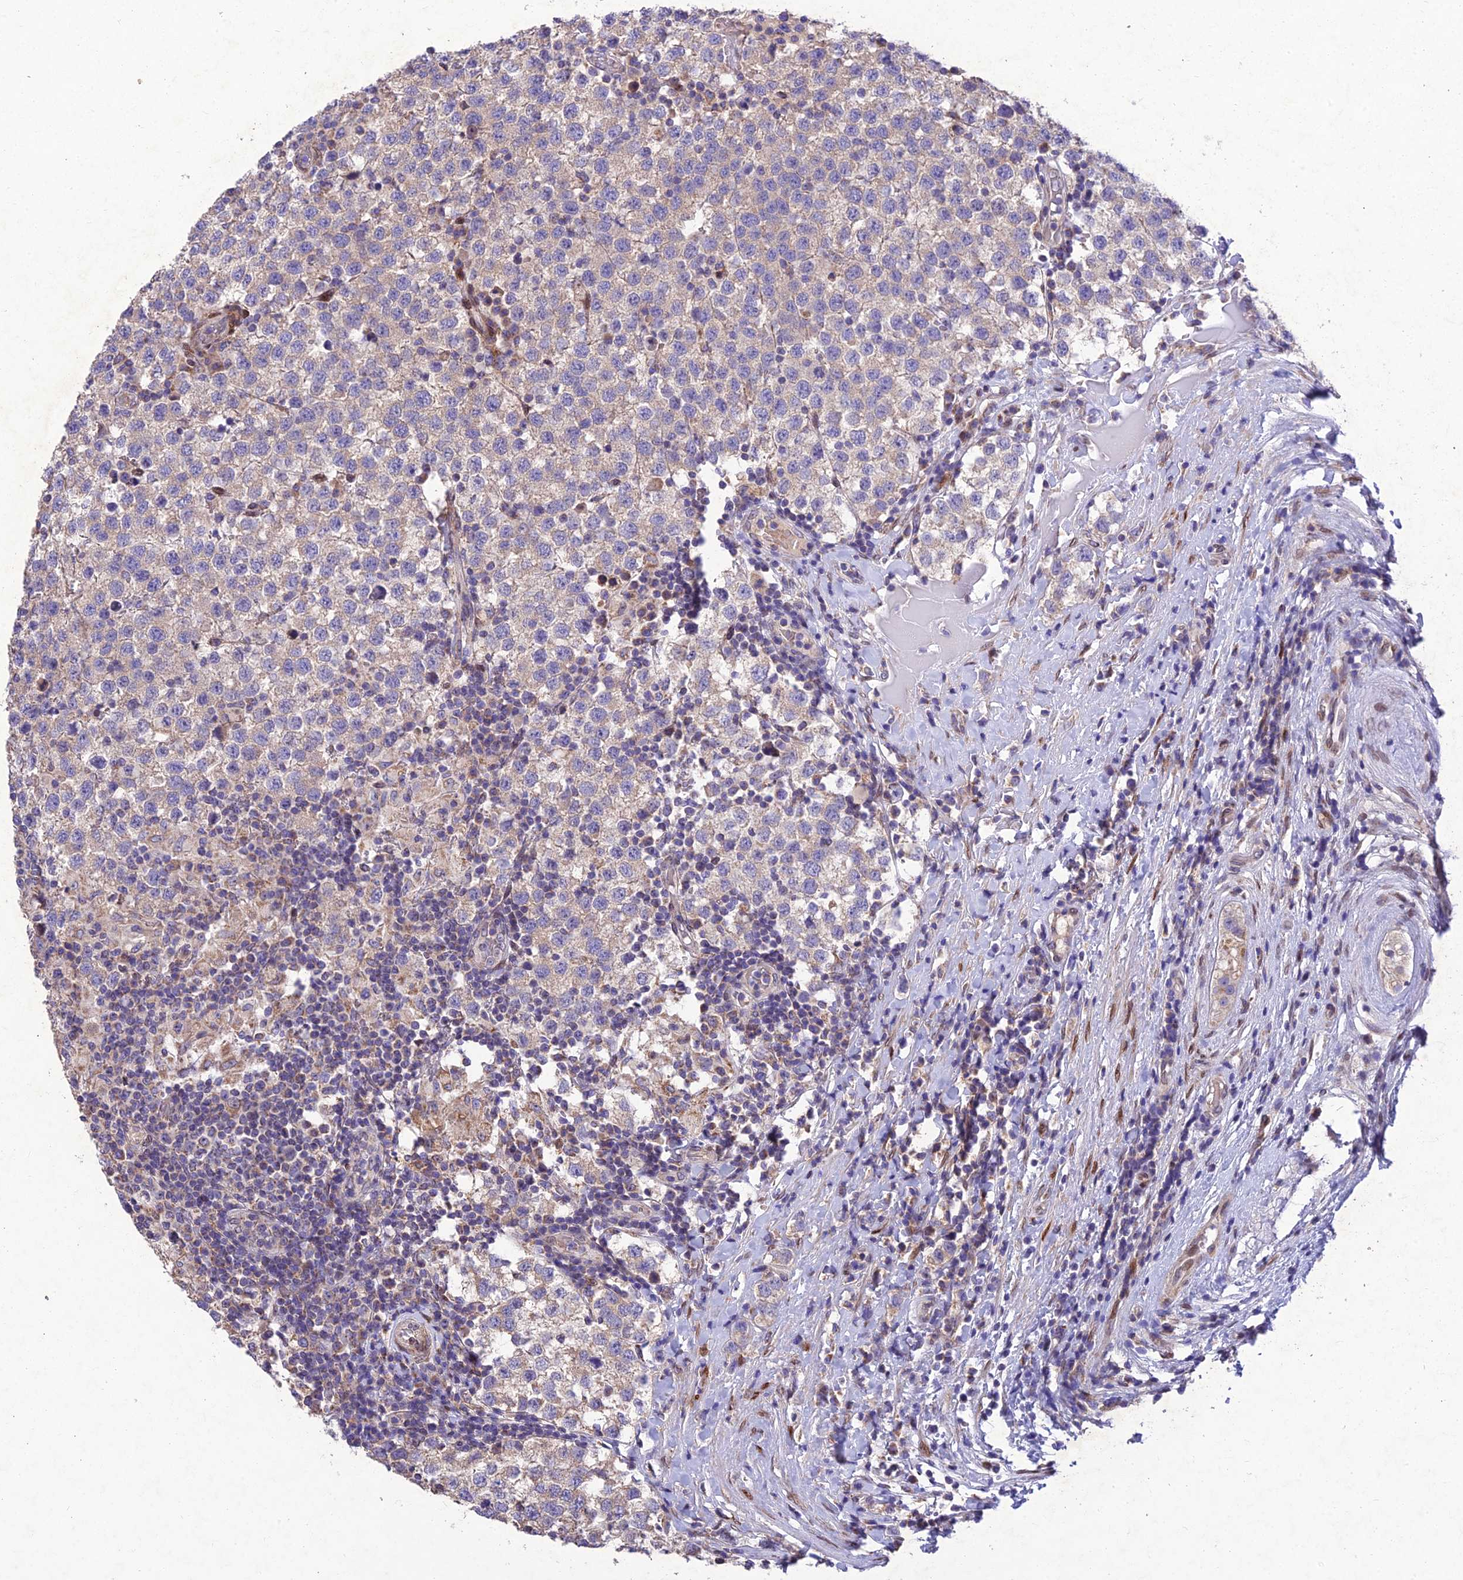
{"staining": {"intensity": "negative", "quantity": "none", "location": "none"}, "tissue": "testis cancer", "cell_type": "Tumor cells", "image_type": "cancer", "snomed": [{"axis": "morphology", "description": "Seminoma, NOS"}, {"axis": "topography", "description": "Testis"}], "caption": "Immunohistochemistry image of neoplastic tissue: testis seminoma stained with DAB shows no significant protein staining in tumor cells. (Stains: DAB (3,3'-diaminobenzidine) IHC with hematoxylin counter stain, Microscopy: brightfield microscopy at high magnification).", "gene": "MGAT2", "patient": {"sex": "male", "age": 34}}